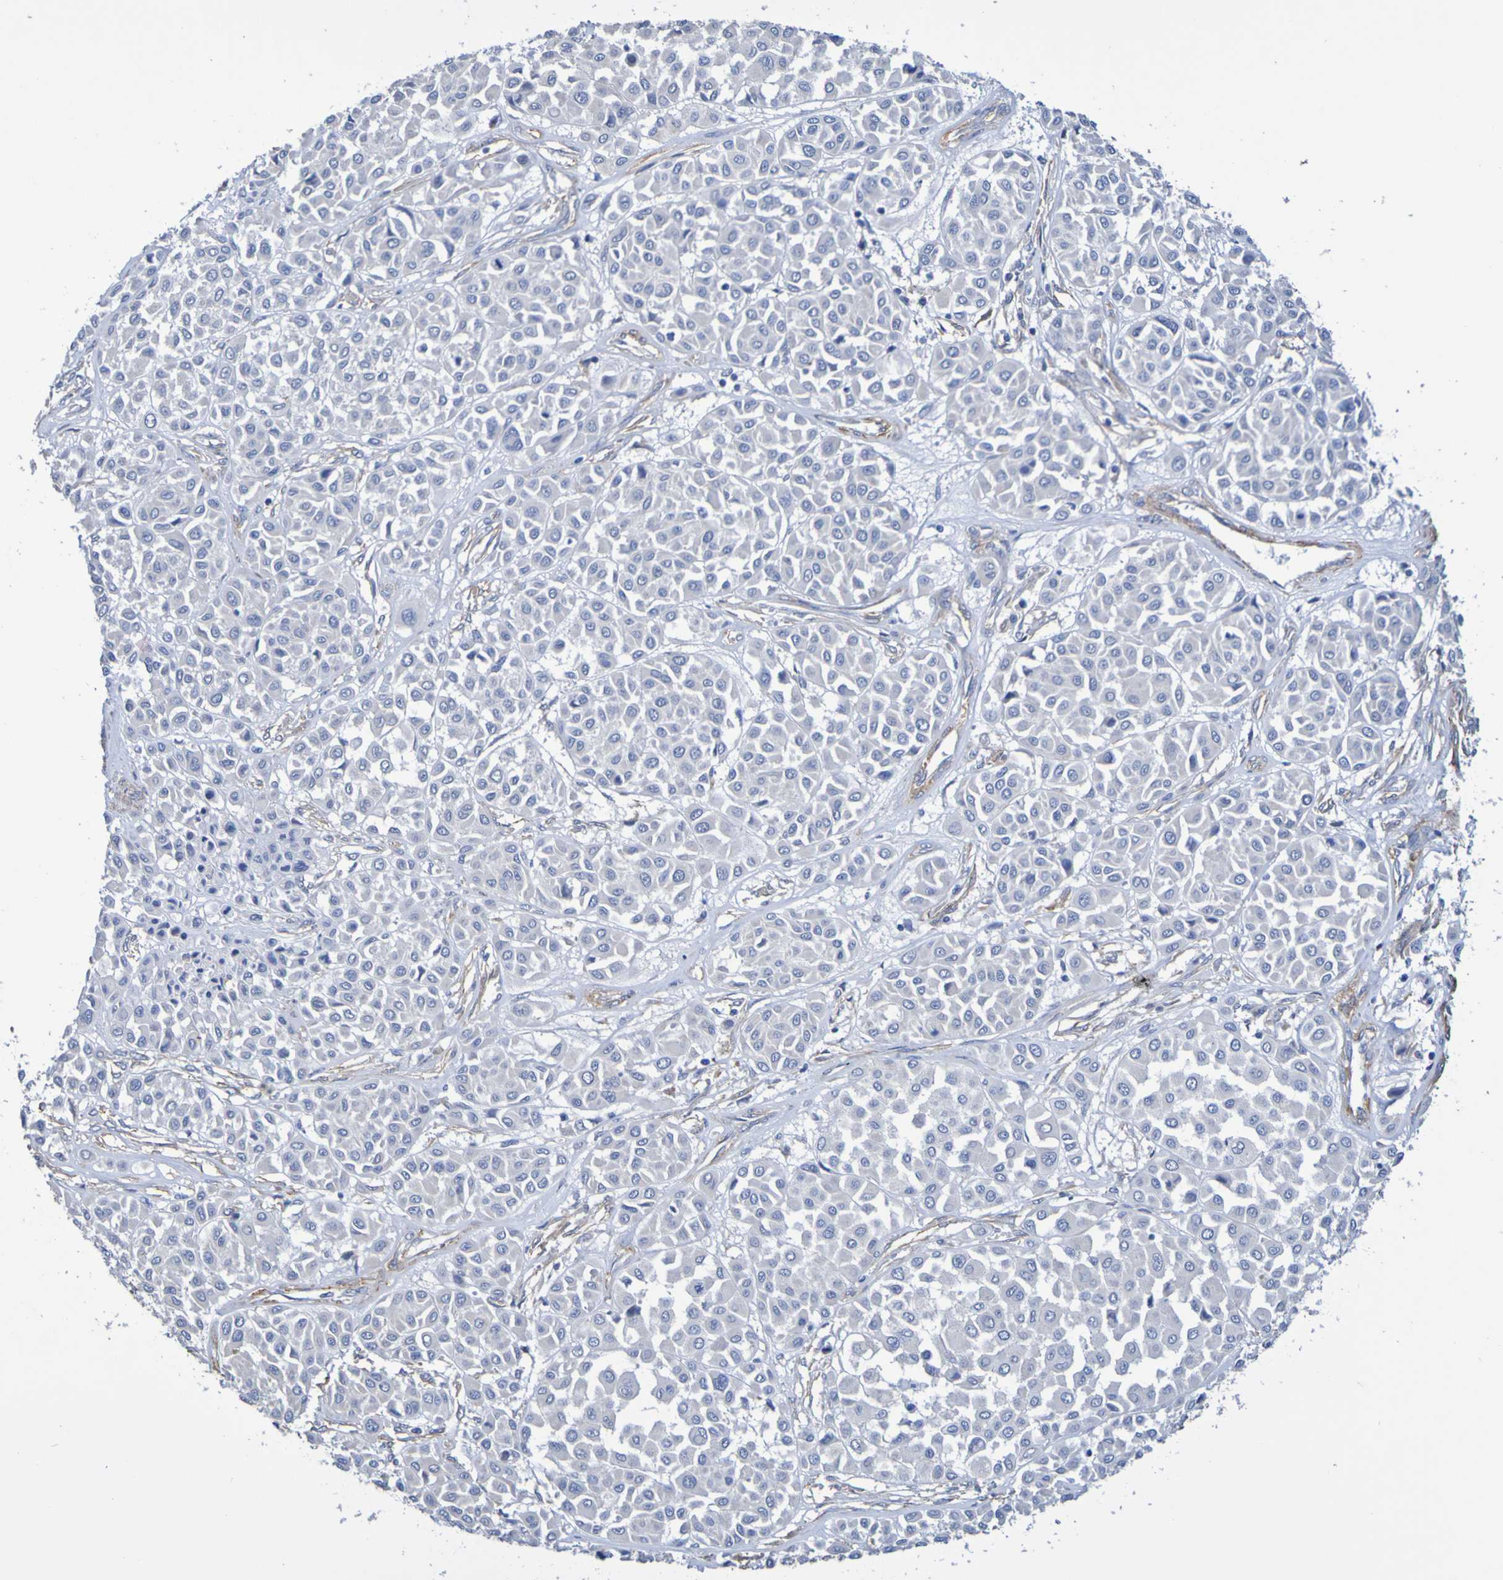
{"staining": {"intensity": "negative", "quantity": "none", "location": "none"}, "tissue": "melanoma", "cell_type": "Tumor cells", "image_type": "cancer", "snomed": [{"axis": "morphology", "description": "Malignant melanoma, Metastatic site"}, {"axis": "topography", "description": "Soft tissue"}], "caption": "Immunohistochemistry micrograph of human melanoma stained for a protein (brown), which demonstrates no expression in tumor cells.", "gene": "SRPRB", "patient": {"sex": "male", "age": 41}}